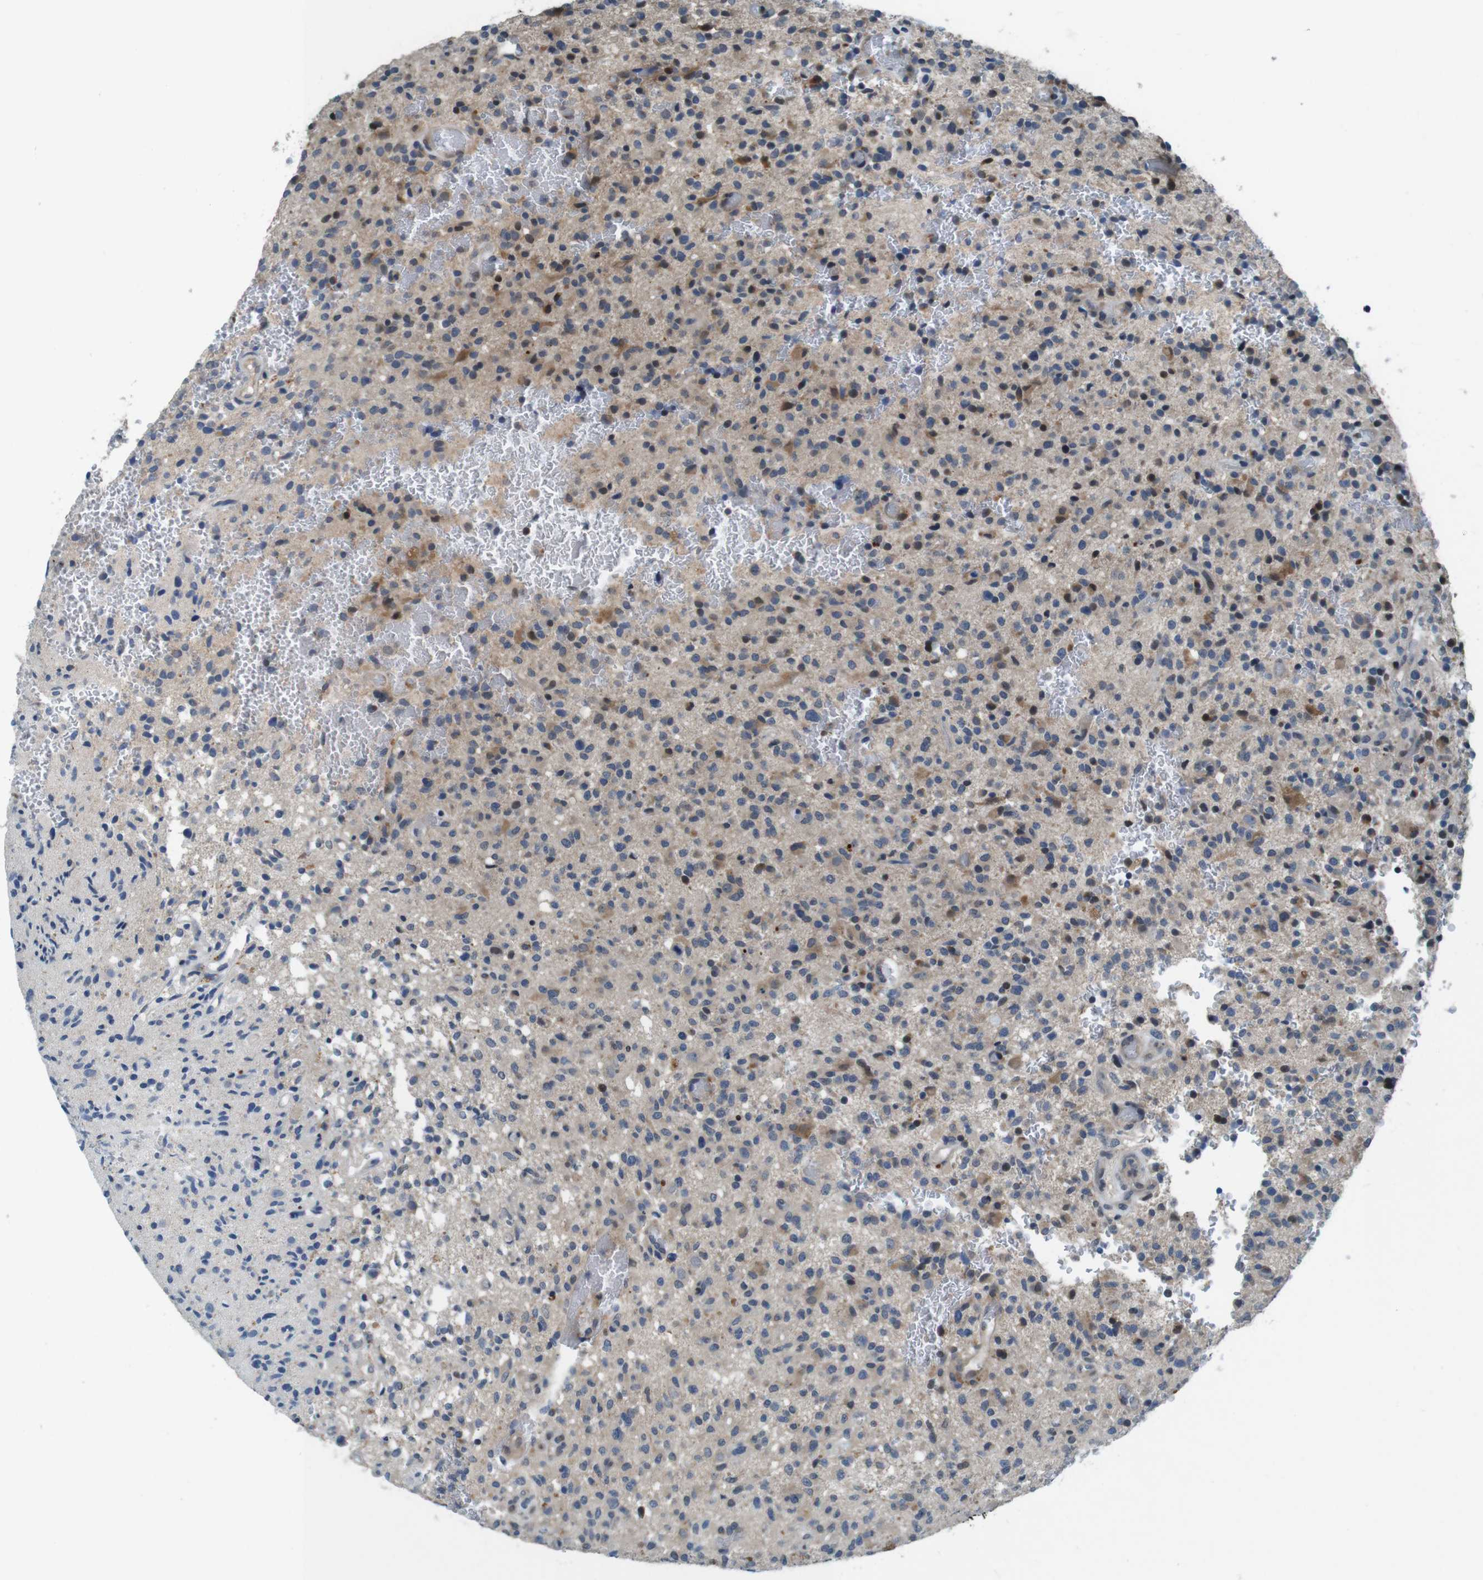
{"staining": {"intensity": "moderate", "quantity": "25%-75%", "location": "cytoplasmic/membranous"}, "tissue": "glioma", "cell_type": "Tumor cells", "image_type": "cancer", "snomed": [{"axis": "morphology", "description": "Glioma, malignant, High grade"}, {"axis": "topography", "description": "Brain"}], "caption": "A photomicrograph showing moderate cytoplasmic/membranous expression in approximately 25%-75% of tumor cells in glioma, as visualized by brown immunohistochemical staining.", "gene": "LRP5", "patient": {"sex": "male", "age": 71}}